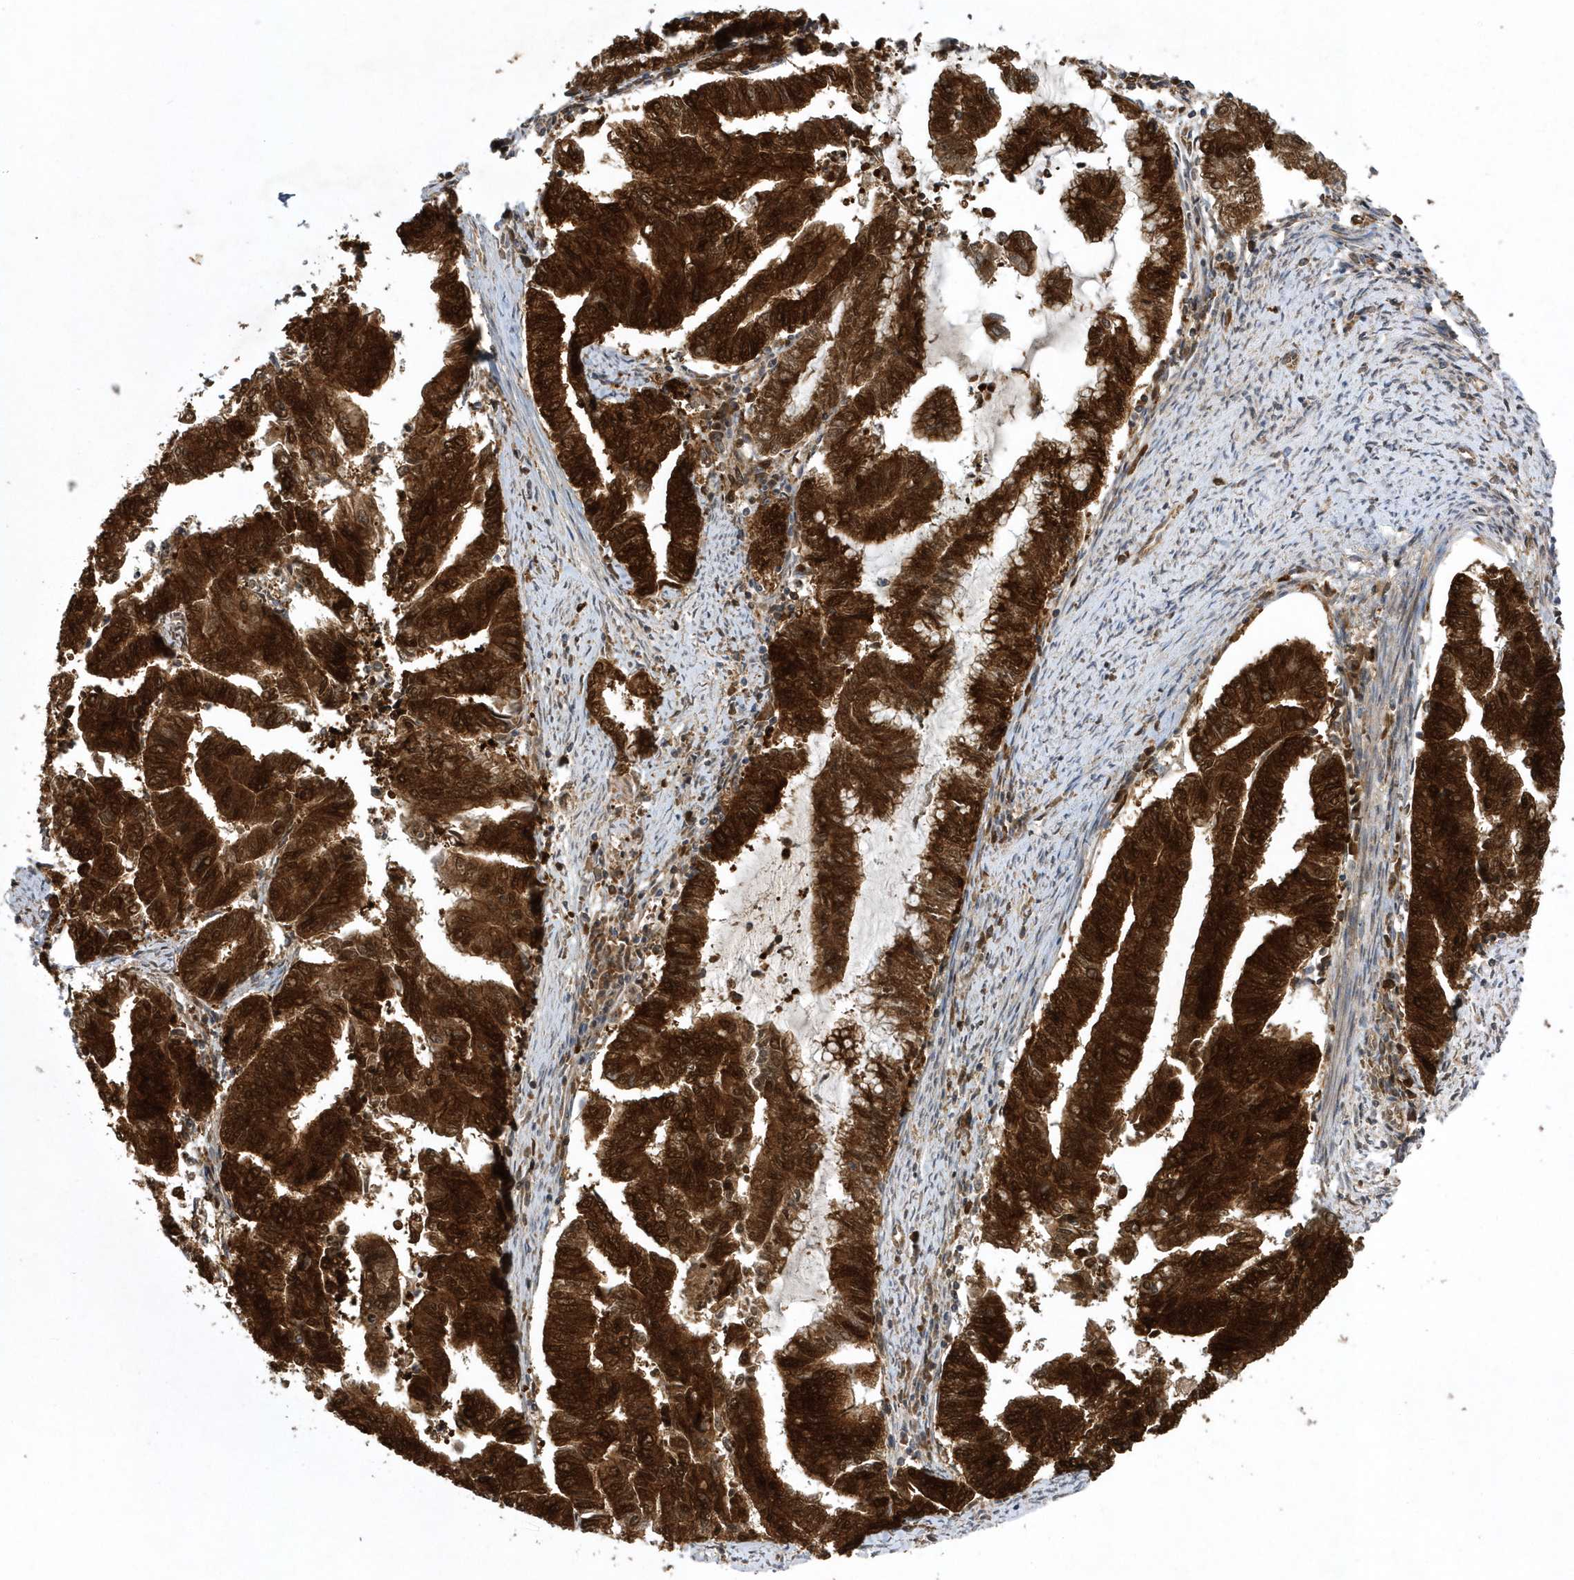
{"staining": {"intensity": "strong", "quantity": ">75%", "location": "cytoplasmic/membranous,nuclear"}, "tissue": "endometrial cancer", "cell_type": "Tumor cells", "image_type": "cancer", "snomed": [{"axis": "morphology", "description": "Adenocarcinoma, NOS"}, {"axis": "topography", "description": "Endometrium"}], "caption": "Brown immunohistochemical staining in human adenocarcinoma (endometrial) reveals strong cytoplasmic/membranous and nuclear staining in about >75% of tumor cells.", "gene": "PAICS", "patient": {"sex": "female", "age": 79}}